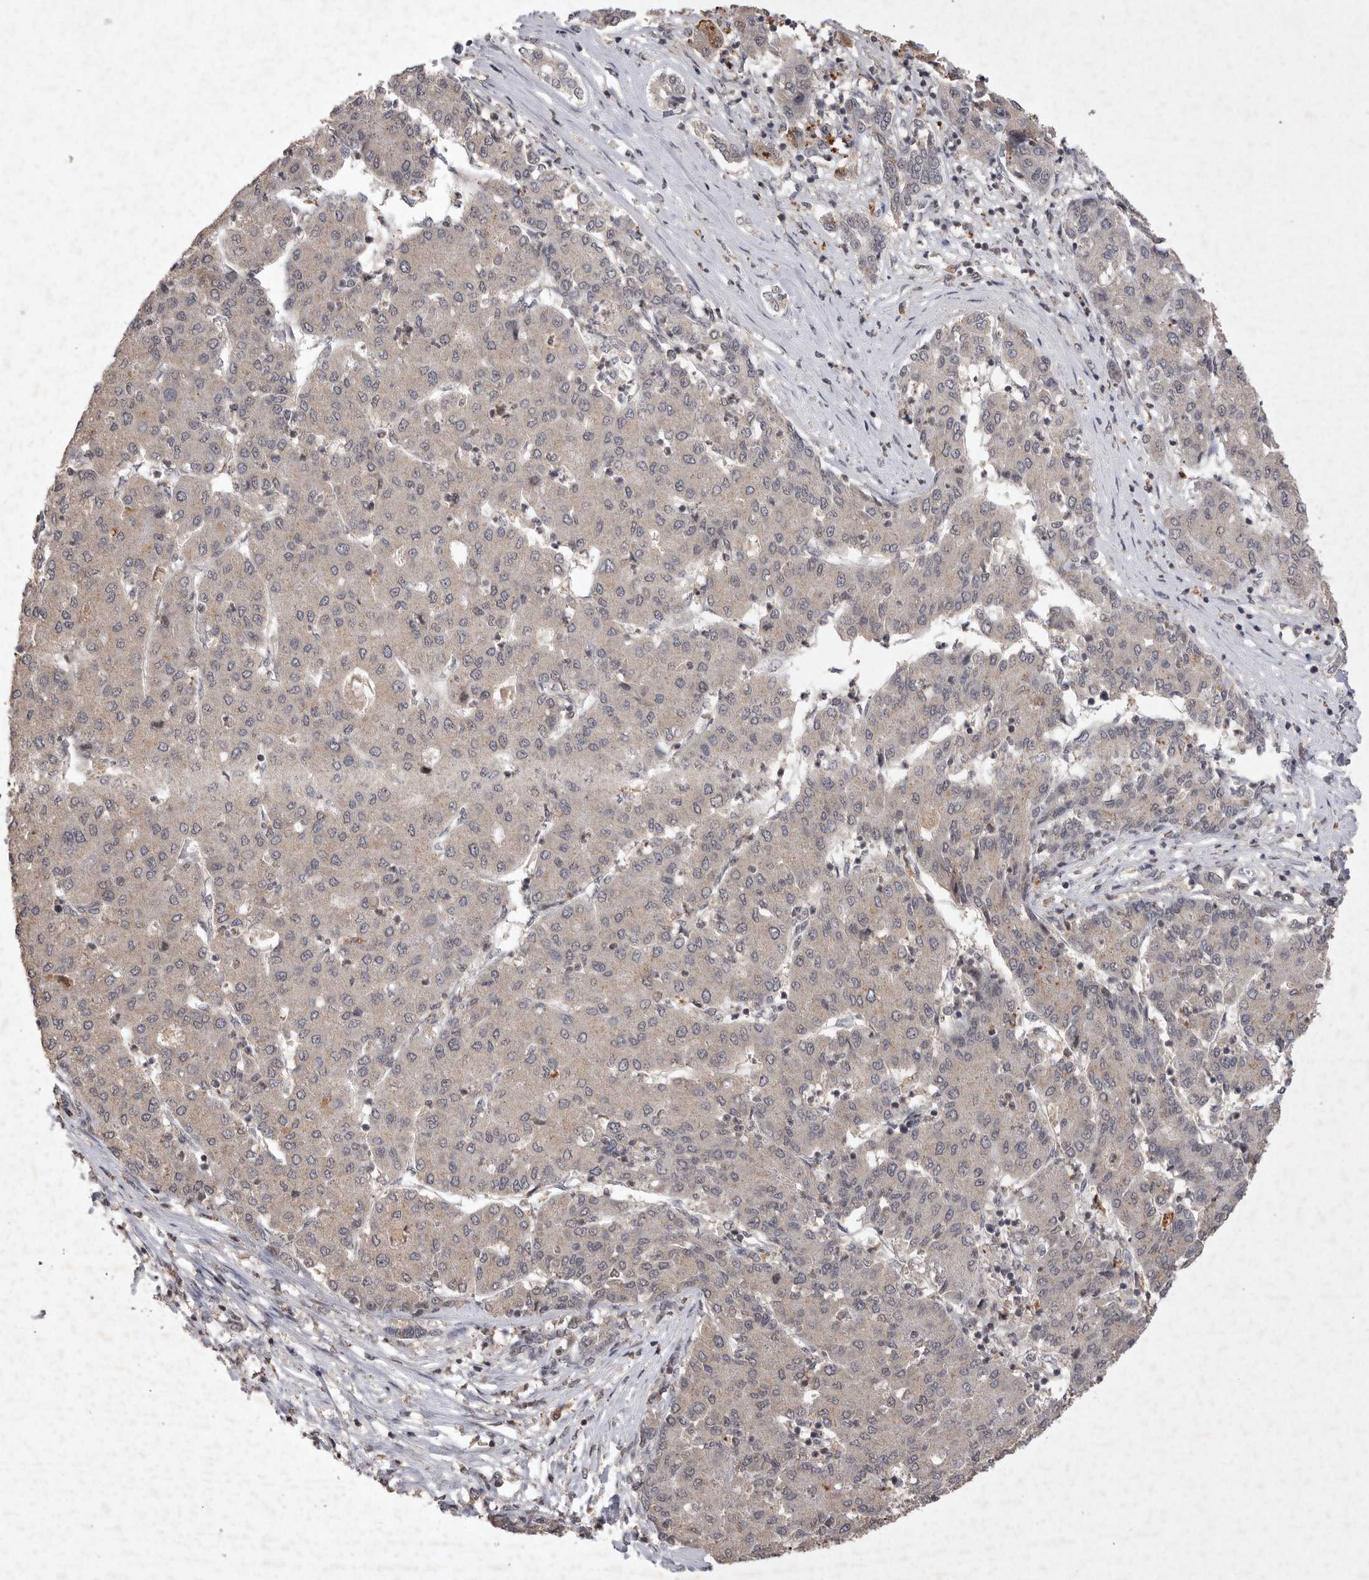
{"staining": {"intensity": "negative", "quantity": "none", "location": "none"}, "tissue": "liver cancer", "cell_type": "Tumor cells", "image_type": "cancer", "snomed": [{"axis": "morphology", "description": "Carcinoma, Hepatocellular, NOS"}, {"axis": "topography", "description": "Liver"}], "caption": "Immunohistochemistry of liver cancer exhibits no positivity in tumor cells.", "gene": "APLNR", "patient": {"sex": "male", "age": 65}}